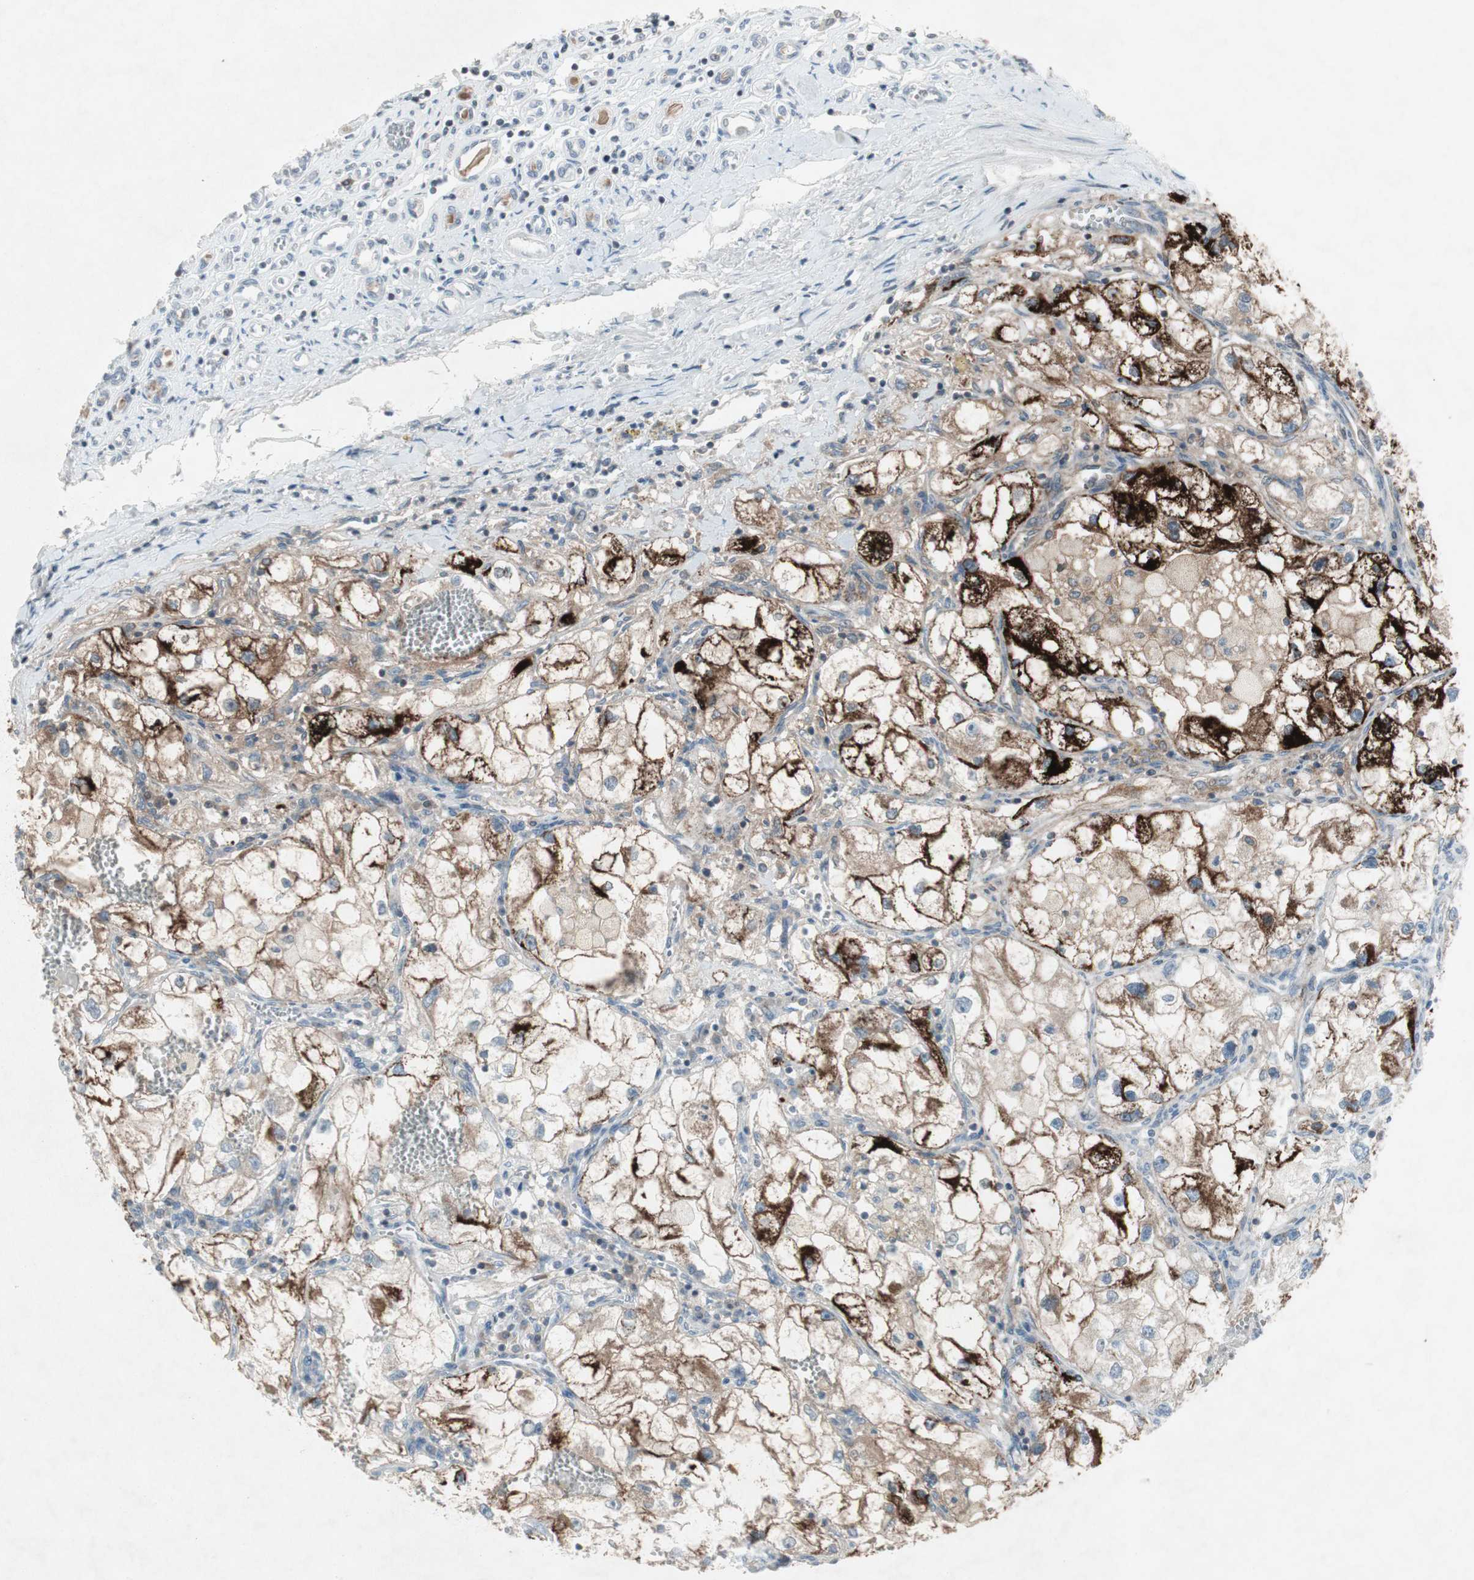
{"staining": {"intensity": "strong", "quantity": "25%-75%", "location": "cytoplasmic/membranous"}, "tissue": "renal cancer", "cell_type": "Tumor cells", "image_type": "cancer", "snomed": [{"axis": "morphology", "description": "Adenocarcinoma, NOS"}, {"axis": "topography", "description": "Kidney"}], "caption": "Renal adenocarcinoma stained with IHC demonstrates strong cytoplasmic/membranous positivity in approximately 25%-75% of tumor cells.", "gene": "ARG2", "patient": {"sex": "female", "age": 70}}